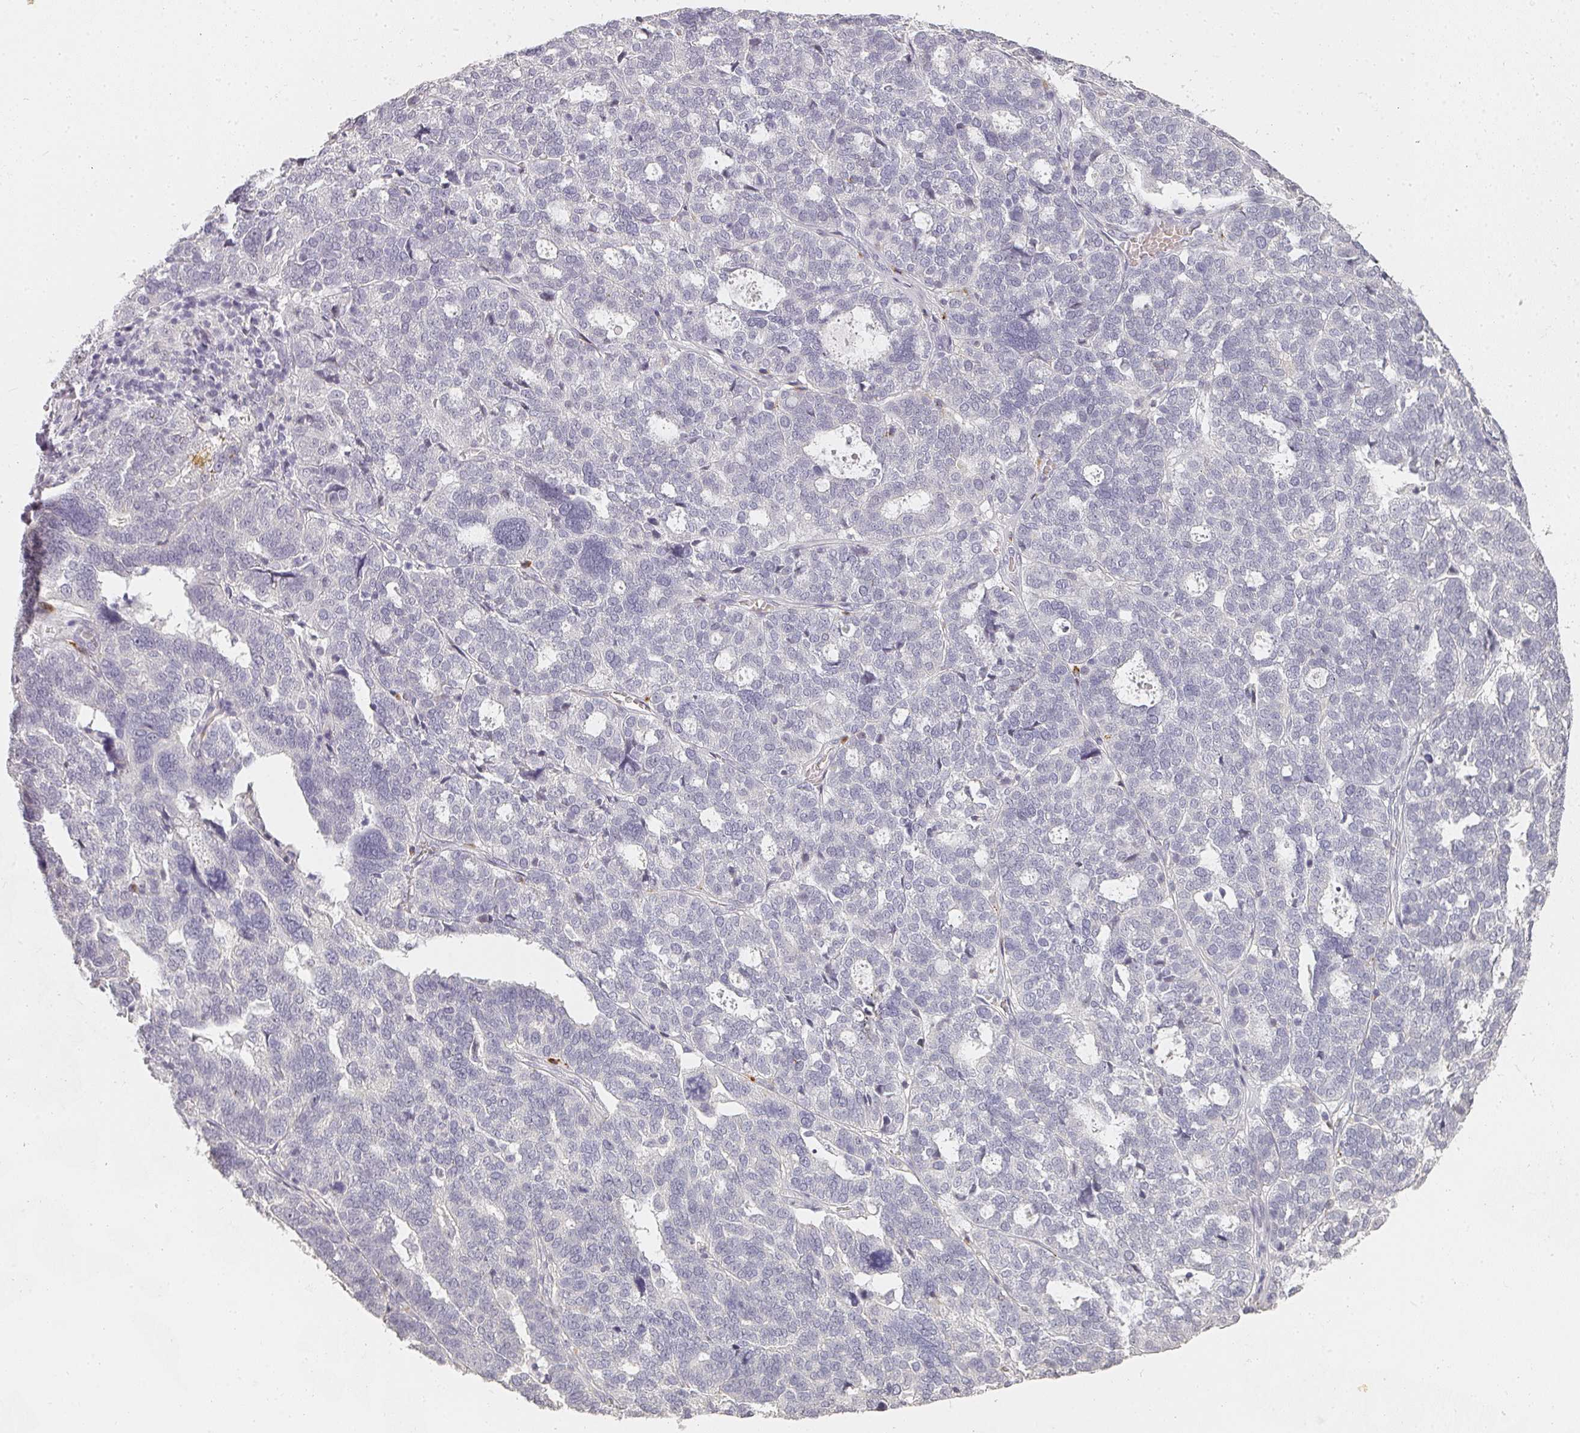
{"staining": {"intensity": "negative", "quantity": "none", "location": "none"}, "tissue": "ovarian cancer", "cell_type": "Tumor cells", "image_type": "cancer", "snomed": [{"axis": "morphology", "description": "Cystadenocarcinoma, serous, NOS"}, {"axis": "topography", "description": "Ovary"}], "caption": "Ovarian serous cystadenocarcinoma was stained to show a protein in brown. There is no significant staining in tumor cells. (Stains: DAB immunohistochemistry (IHC) with hematoxylin counter stain, Microscopy: brightfield microscopy at high magnification).", "gene": "SHISA2", "patient": {"sex": "female", "age": 59}}